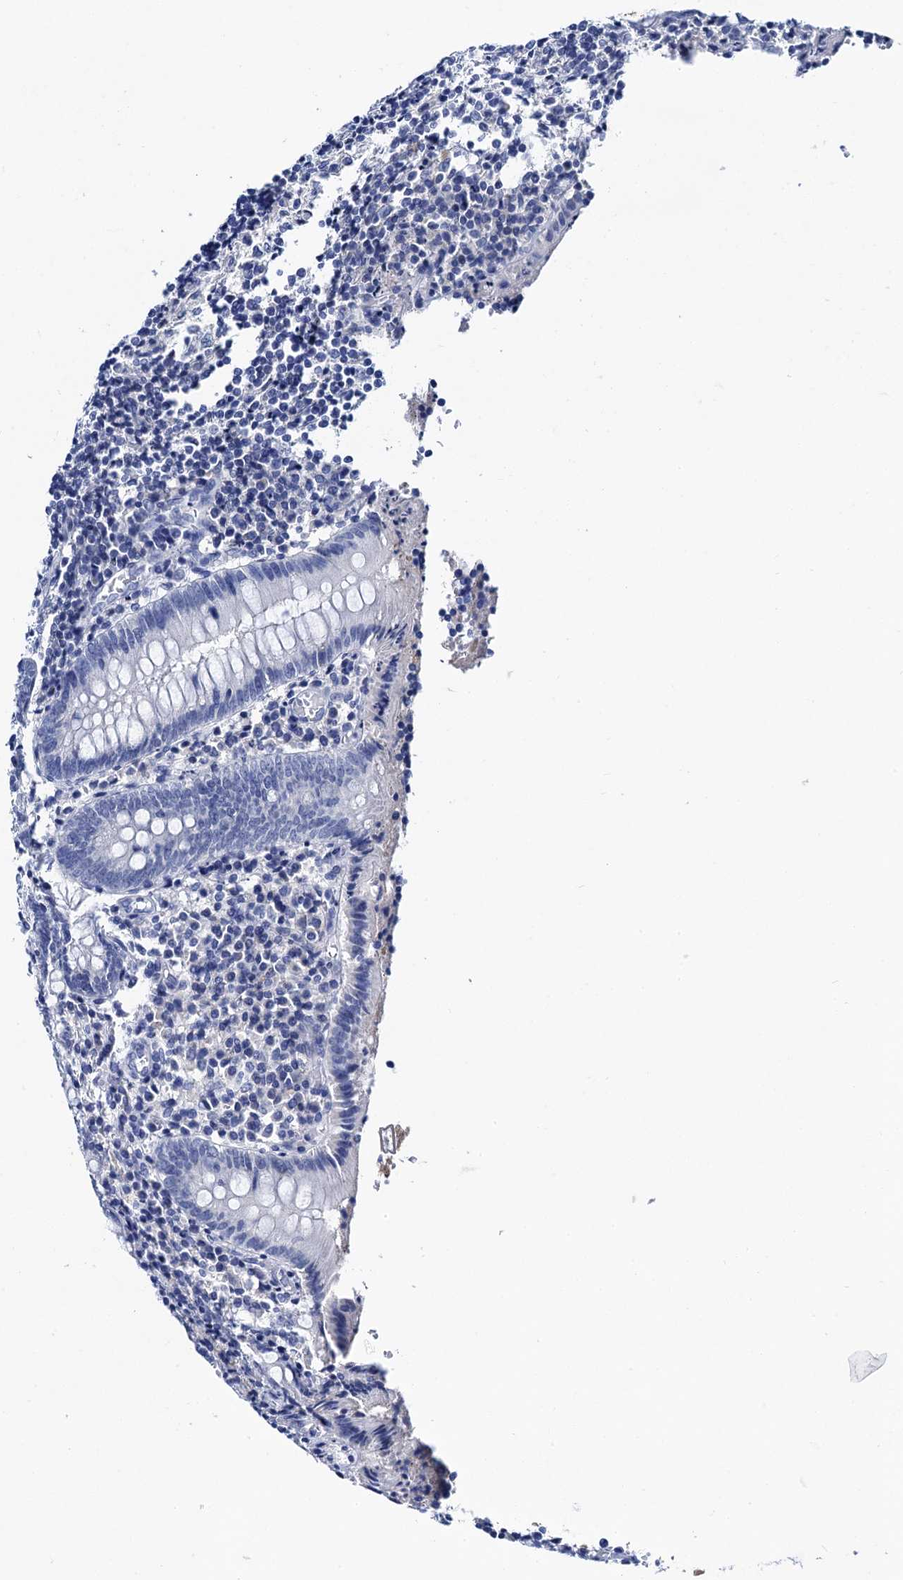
{"staining": {"intensity": "negative", "quantity": "none", "location": "none"}, "tissue": "appendix", "cell_type": "Glandular cells", "image_type": "normal", "snomed": [{"axis": "morphology", "description": "Normal tissue, NOS"}, {"axis": "topography", "description": "Appendix"}], "caption": "DAB immunohistochemical staining of normal appendix exhibits no significant positivity in glandular cells.", "gene": "LYPD3", "patient": {"sex": "female", "age": 17}}